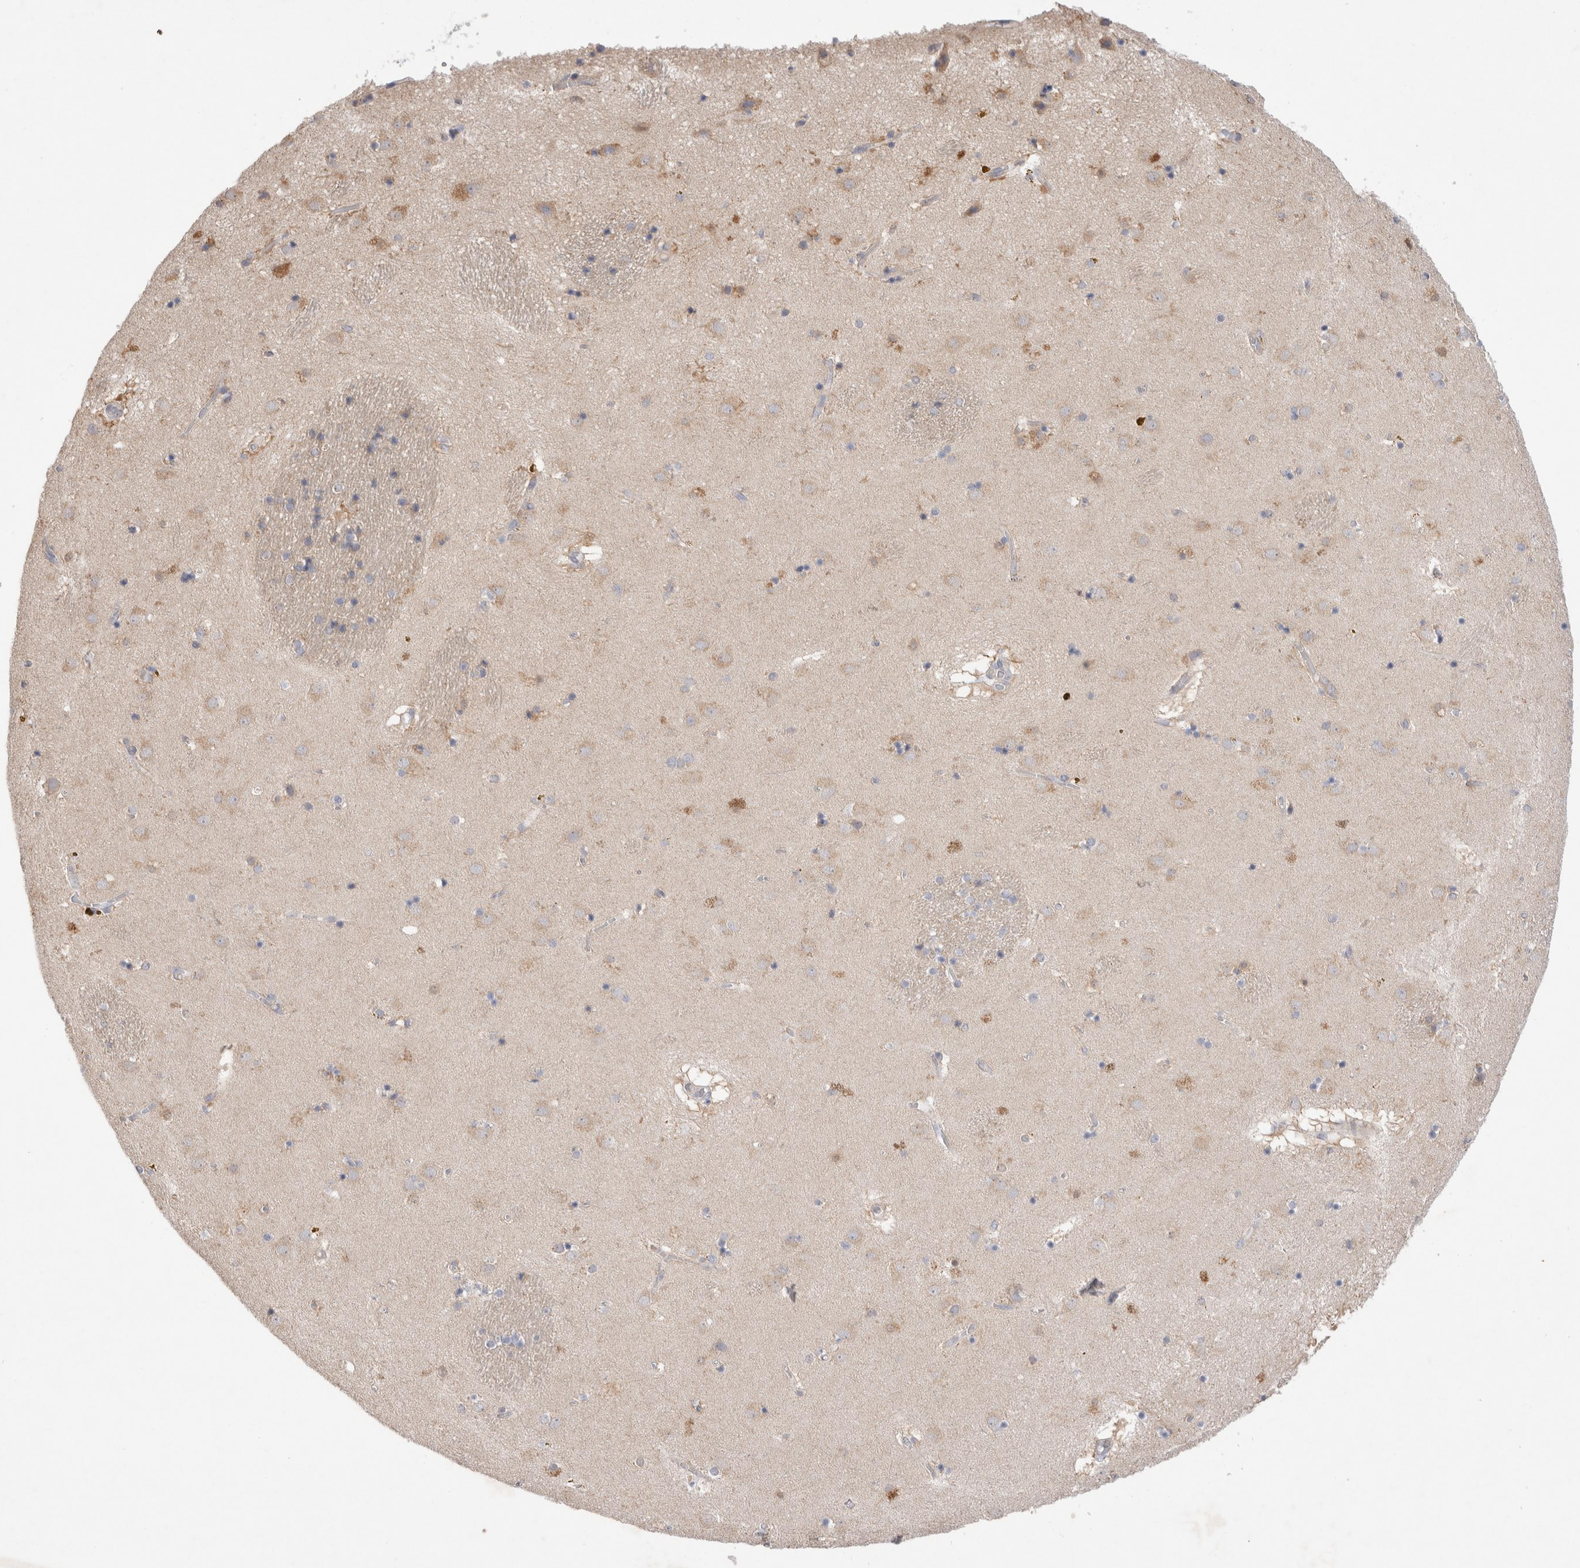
{"staining": {"intensity": "weak", "quantity": "25%-75%", "location": "cytoplasmic/membranous"}, "tissue": "caudate", "cell_type": "Glial cells", "image_type": "normal", "snomed": [{"axis": "morphology", "description": "Normal tissue, NOS"}, {"axis": "topography", "description": "Lateral ventricle wall"}], "caption": "Protein expression analysis of normal human caudate reveals weak cytoplasmic/membranous staining in approximately 25%-75% of glial cells.", "gene": "IFT74", "patient": {"sex": "male", "age": 70}}